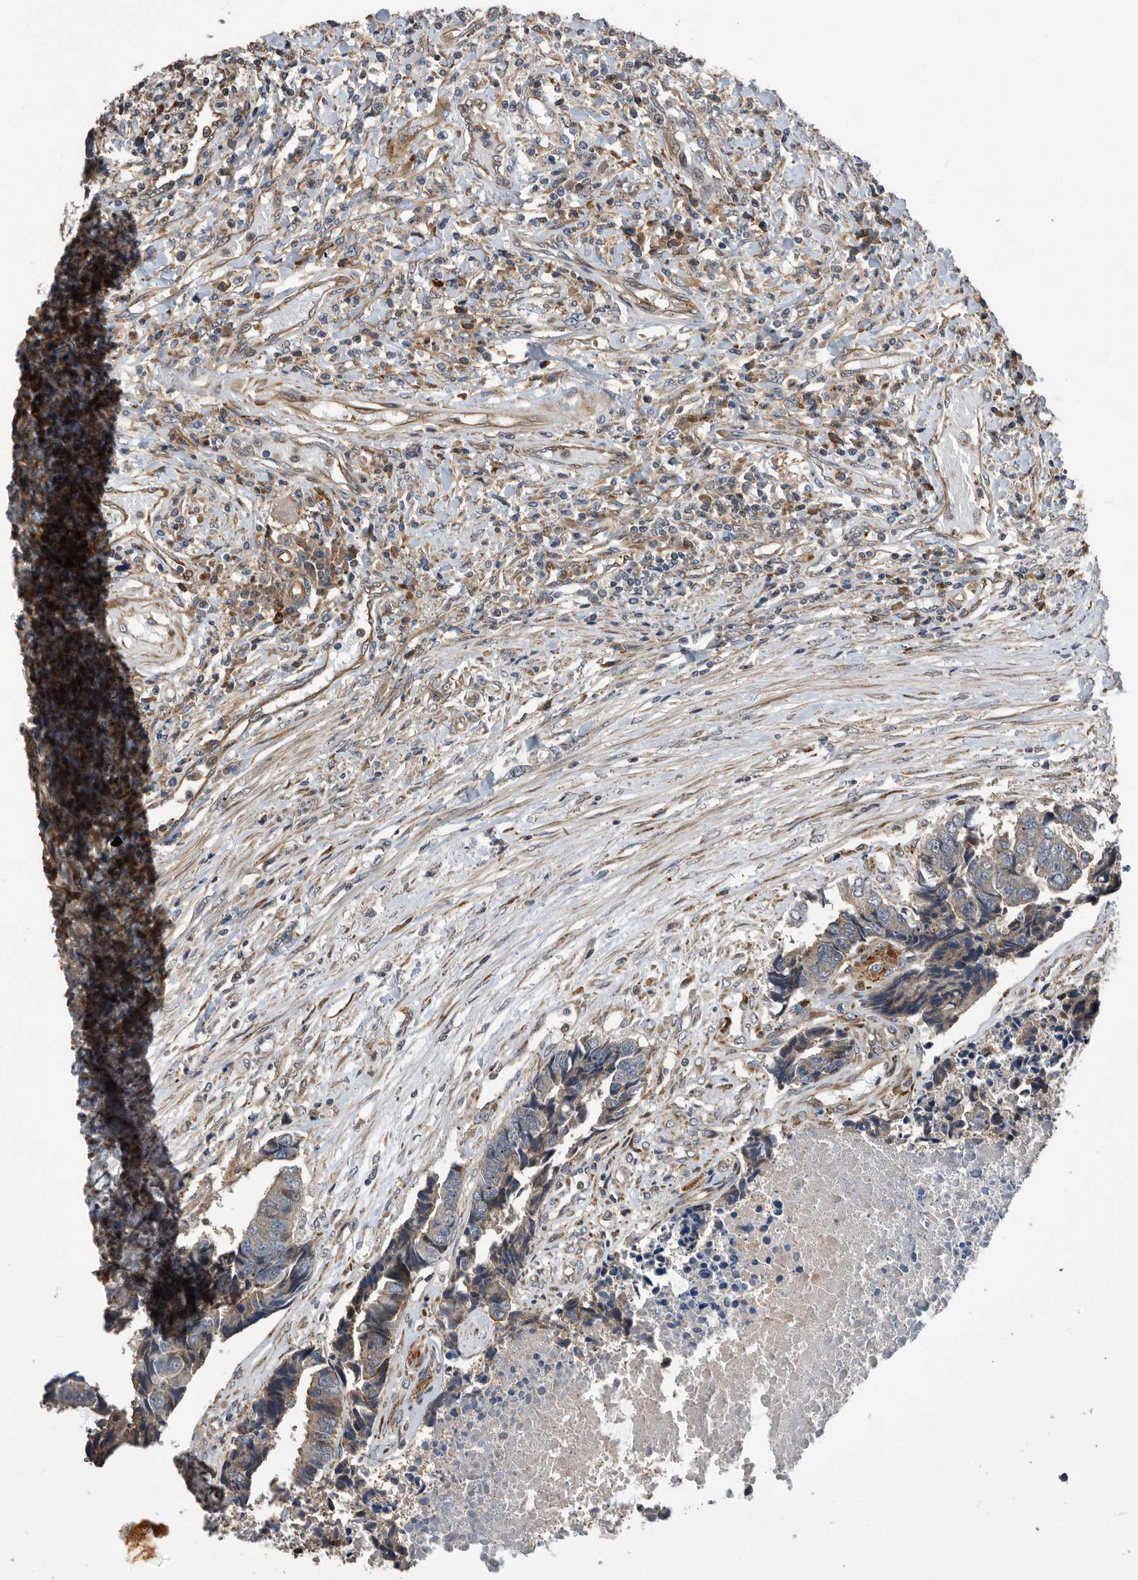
{"staining": {"intensity": "weak", "quantity": "<25%", "location": "cytoplasmic/membranous"}, "tissue": "colorectal cancer", "cell_type": "Tumor cells", "image_type": "cancer", "snomed": [{"axis": "morphology", "description": "Adenocarcinoma, NOS"}, {"axis": "topography", "description": "Rectum"}], "caption": "Immunohistochemistry image of human colorectal adenocarcinoma stained for a protein (brown), which reveals no staining in tumor cells.", "gene": "SERINC2", "patient": {"sex": "male", "age": 84}}